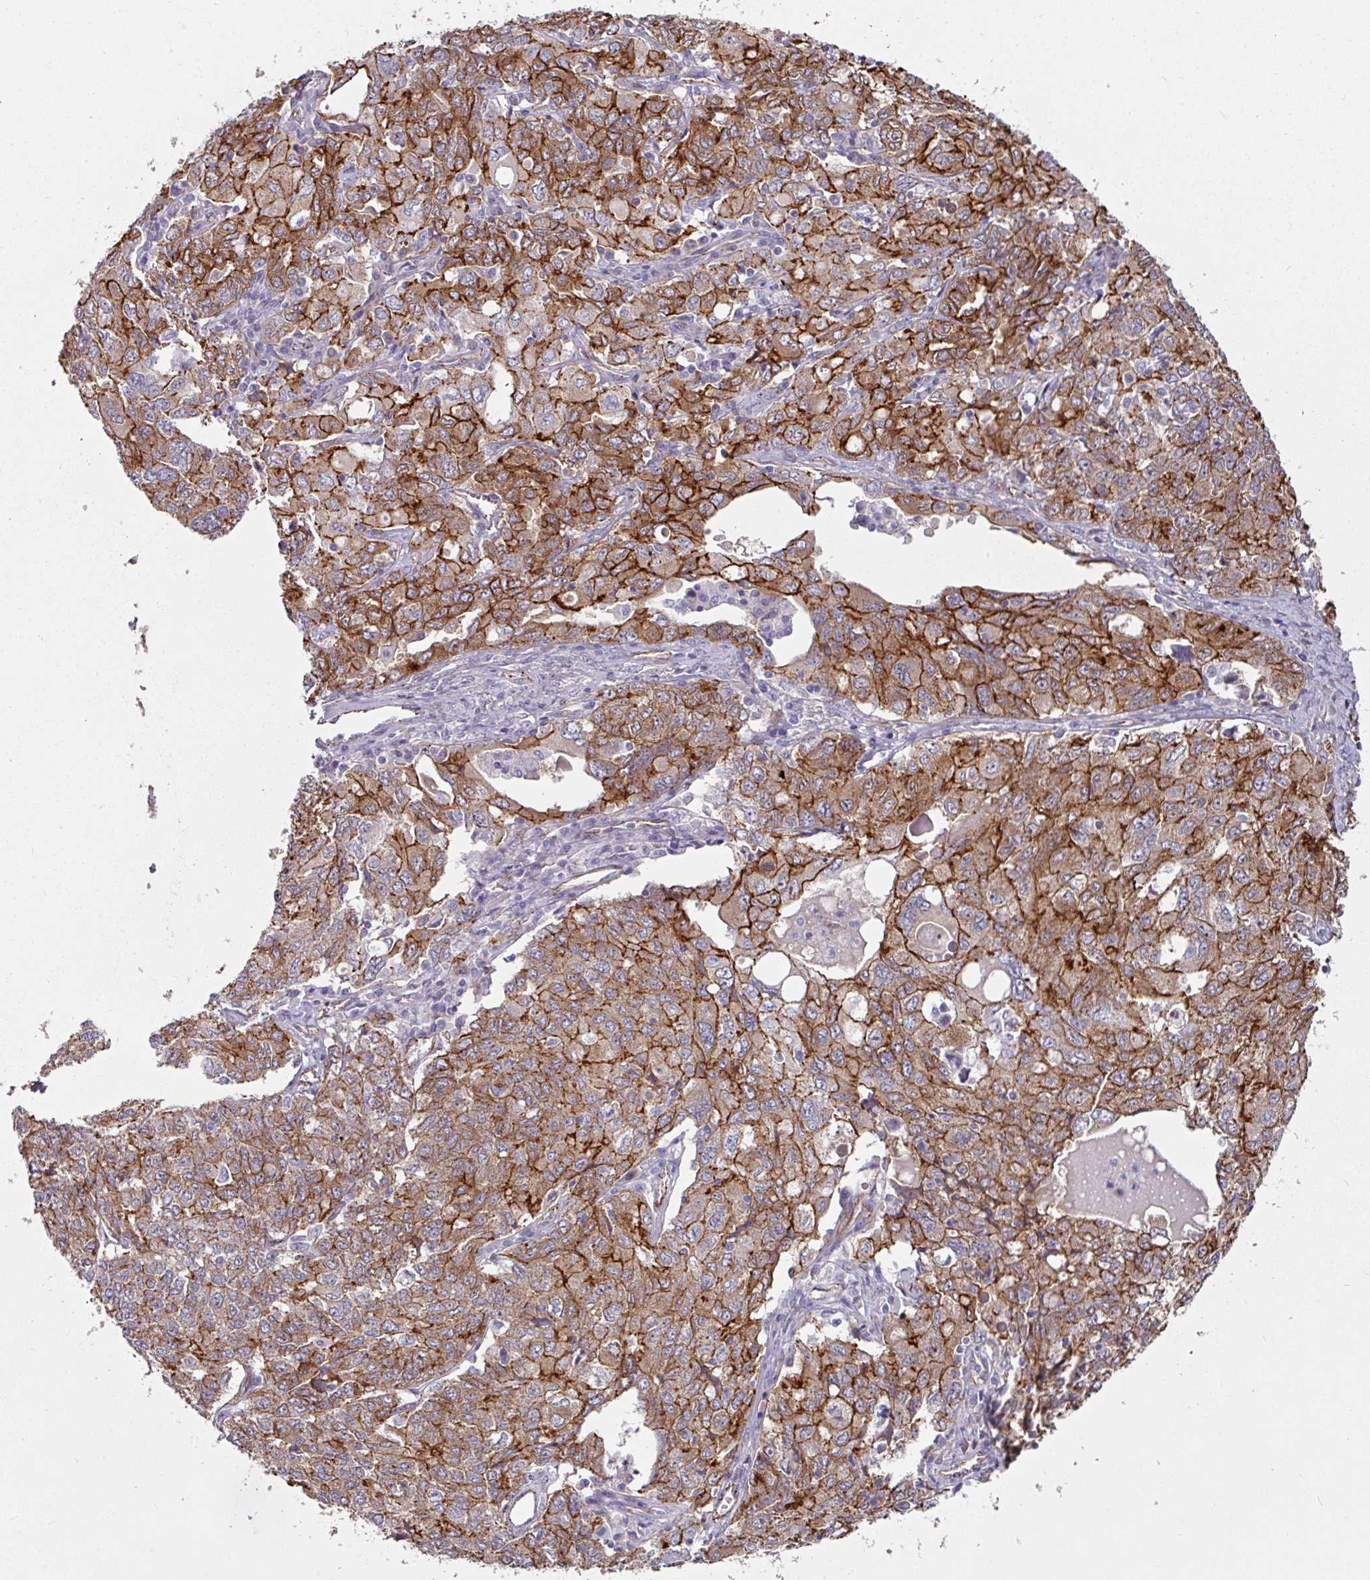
{"staining": {"intensity": "moderate", "quantity": ">75%", "location": "cytoplasmic/membranous"}, "tissue": "ovarian cancer", "cell_type": "Tumor cells", "image_type": "cancer", "snomed": [{"axis": "morphology", "description": "Carcinoma, endometroid"}, {"axis": "topography", "description": "Ovary"}], "caption": "Ovarian cancer was stained to show a protein in brown. There is medium levels of moderate cytoplasmic/membranous positivity in about >75% of tumor cells.", "gene": "JUP", "patient": {"sex": "female", "age": 62}}